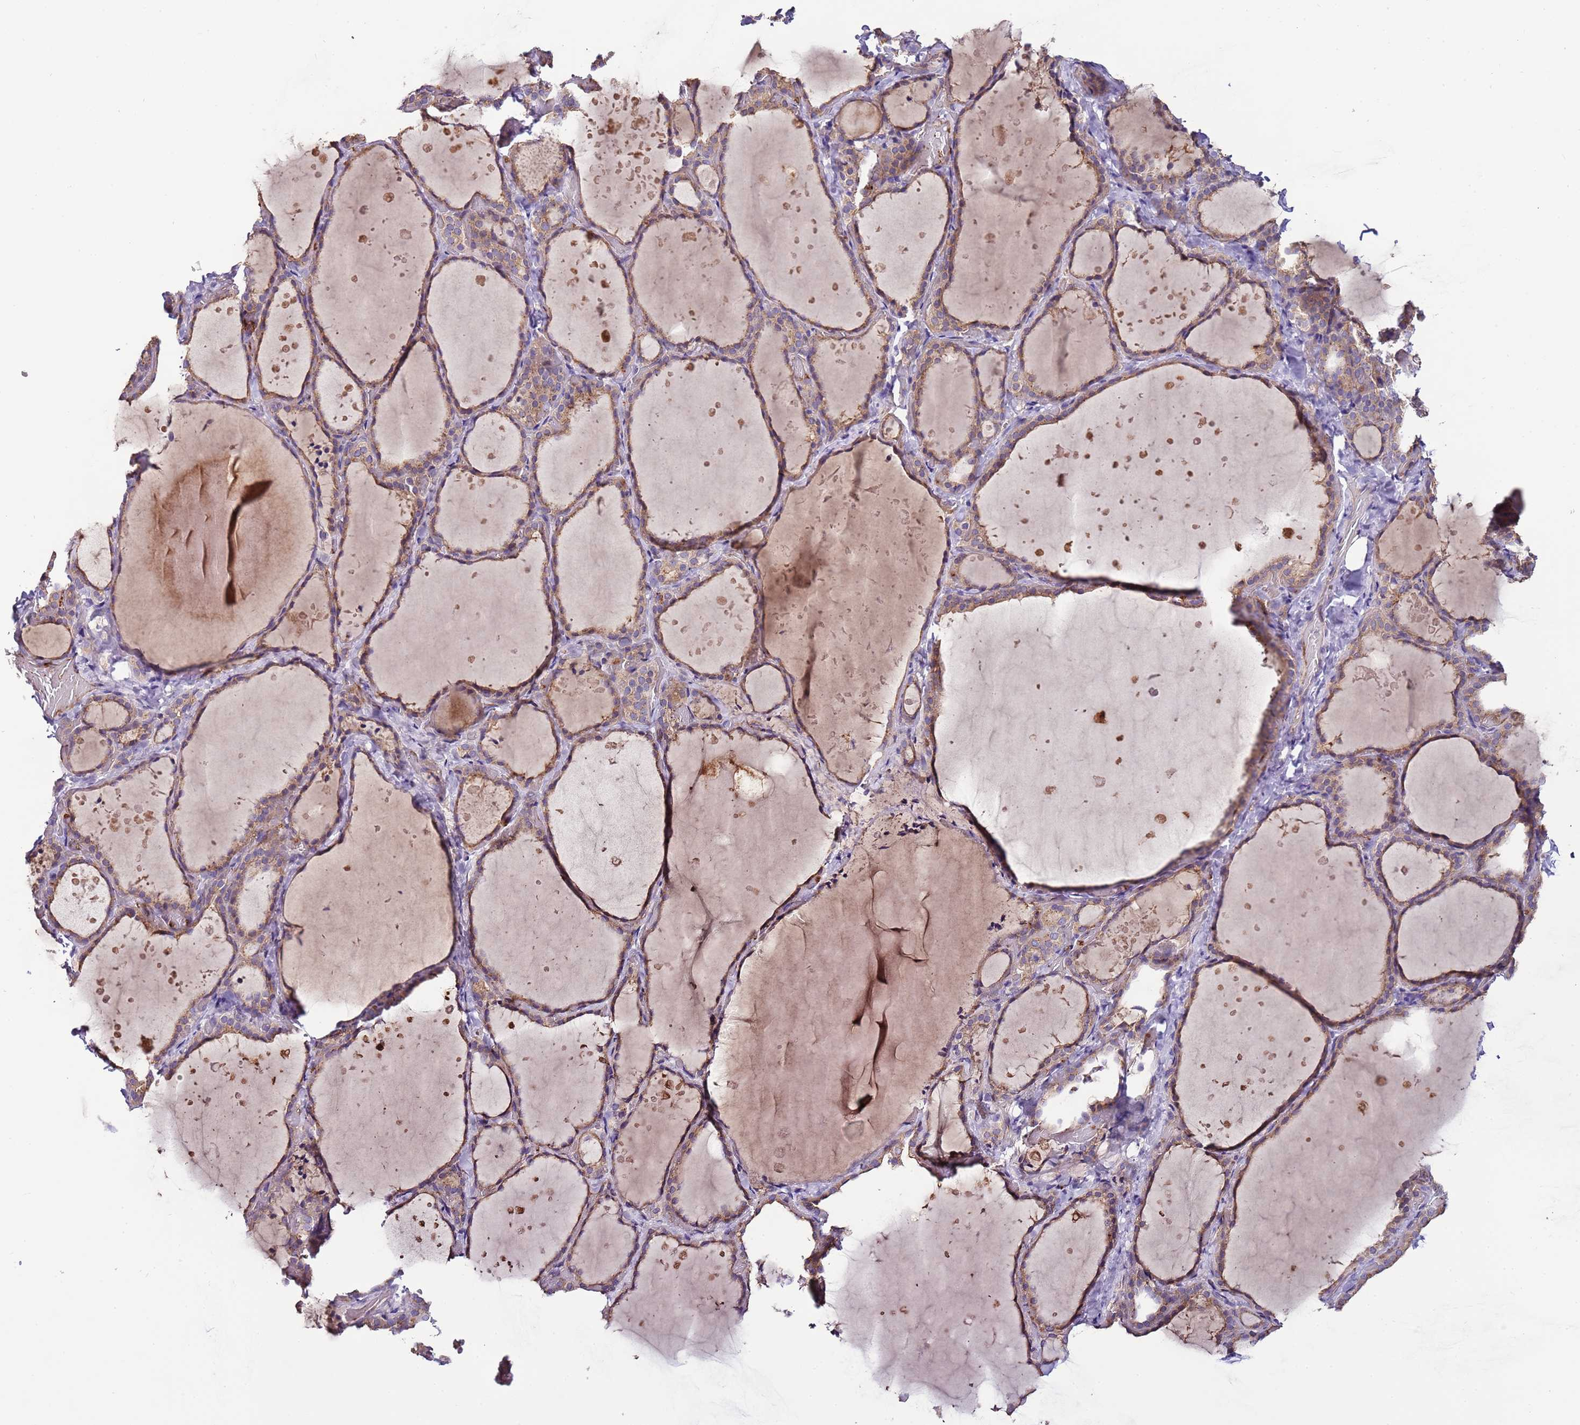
{"staining": {"intensity": "moderate", "quantity": ">75%", "location": "cytoplasmic/membranous"}, "tissue": "thyroid gland", "cell_type": "Glandular cells", "image_type": "normal", "snomed": [{"axis": "morphology", "description": "Normal tissue, NOS"}, {"axis": "topography", "description": "Thyroid gland"}], "caption": "Immunohistochemistry (IHC) staining of unremarkable thyroid gland, which shows medium levels of moderate cytoplasmic/membranous positivity in about >75% of glandular cells indicating moderate cytoplasmic/membranous protein positivity. The staining was performed using DAB (3,3'-diaminobenzidine) (brown) for protein detection and nuclei were counterstained in hematoxylin (blue).", "gene": "FAM20A", "patient": {"sex": "female", "age": 44}}